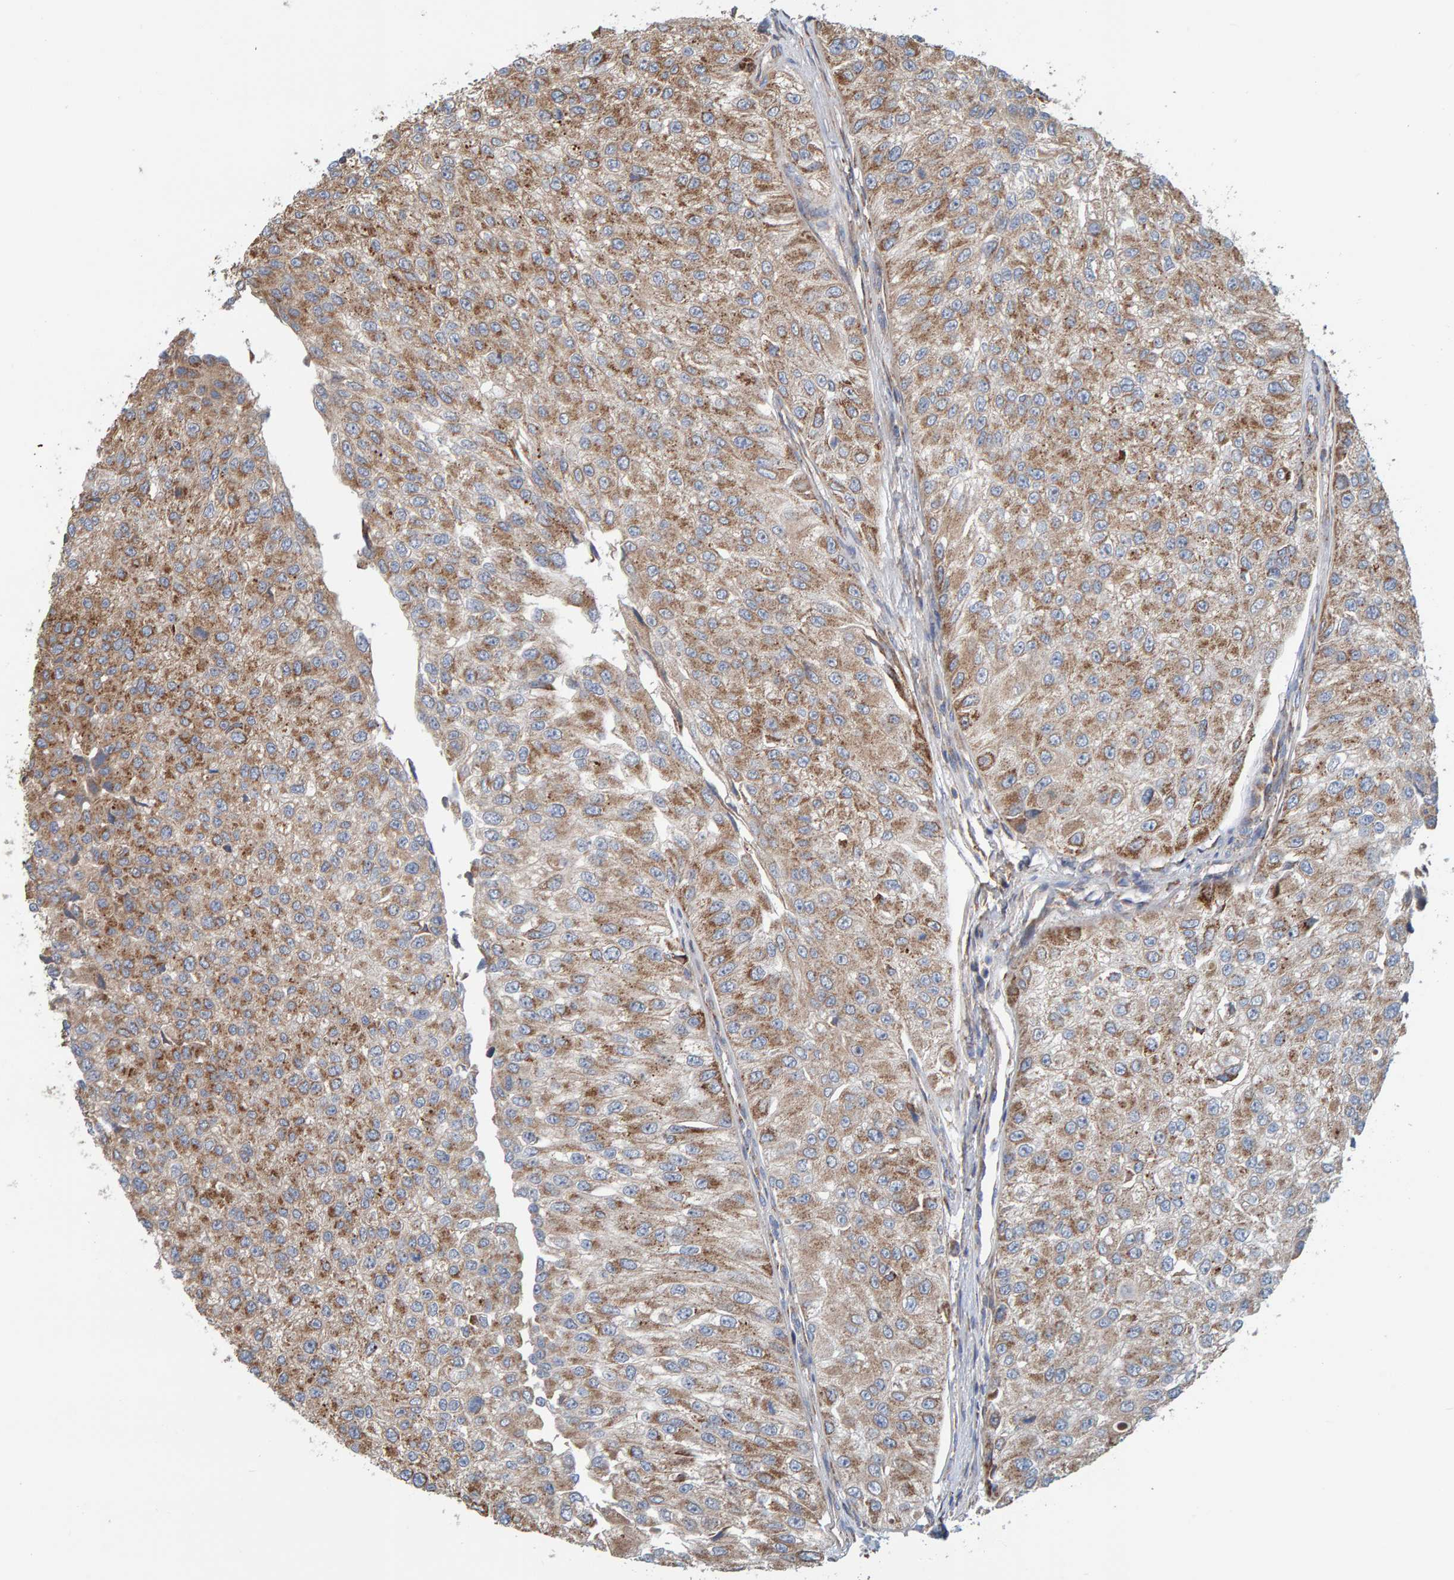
{"staining": {"intensity": "moderate", "quantity": ">75%", "location": "cytoplasmic/membranous"}, "tissue": "urothelial cancer", "cell_type": "Tumor cells", "image_type": "cancer", "snomed": [{"axis": "morphology", "description": "Urothelial carcinoma, High grade"}, {"axis": "topography", "description": "Kidney"}, {"axis": "topography", "description": "Urinary bladder"}], "caption": "The immunohistochemical stain shows moderate cytoplasmic/membranous expression in tumor cells of urothelial cancer tissue.", "gene": "MRPL45", "patient": {"sex": "male", "age": 77}}